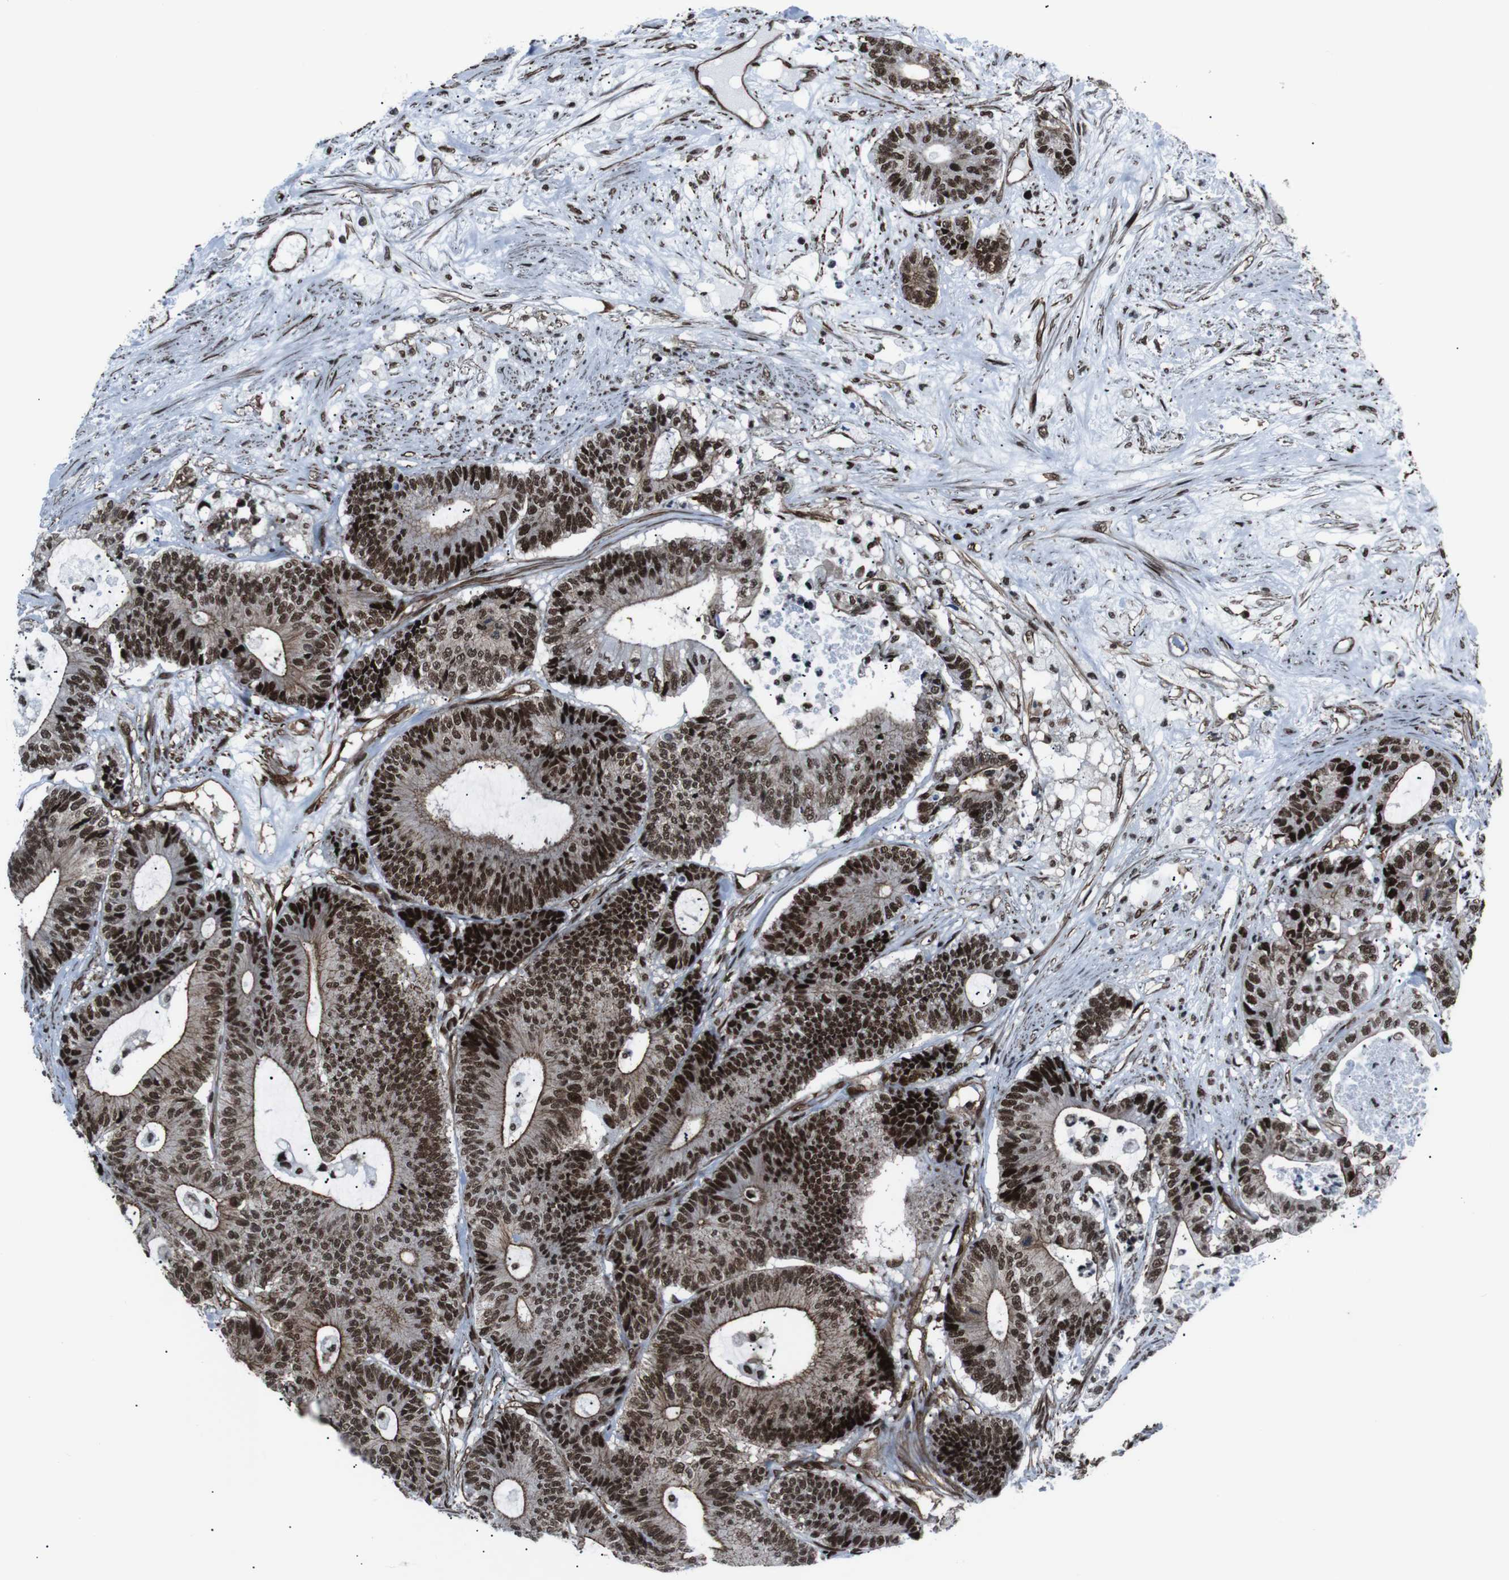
{"staining": {"intensity": "strong", "quantity": ">75%", "location": "cytoplasmic/membranous,nuclear"}, "tissue": "colorectal cancer", "cell_type": "Tumor cells", "image_type": "cancer", "snomed": [{"axis": "morphology", "description": "Adenocarcinoma, NOS"}, {"axis": "topography", "description": "Colon"}], "caption": "Immunohistochemistry (IHC) micrograph of human colorectal cancer (adenocarcinoma) stained for a protein (brown), which shows high levels of strong cytoplasmic/membranous and nuclear expression in about >75% of tumor cells.", "gene": "HNRNPU", "patient": {"sex": "female", "age": 84}}